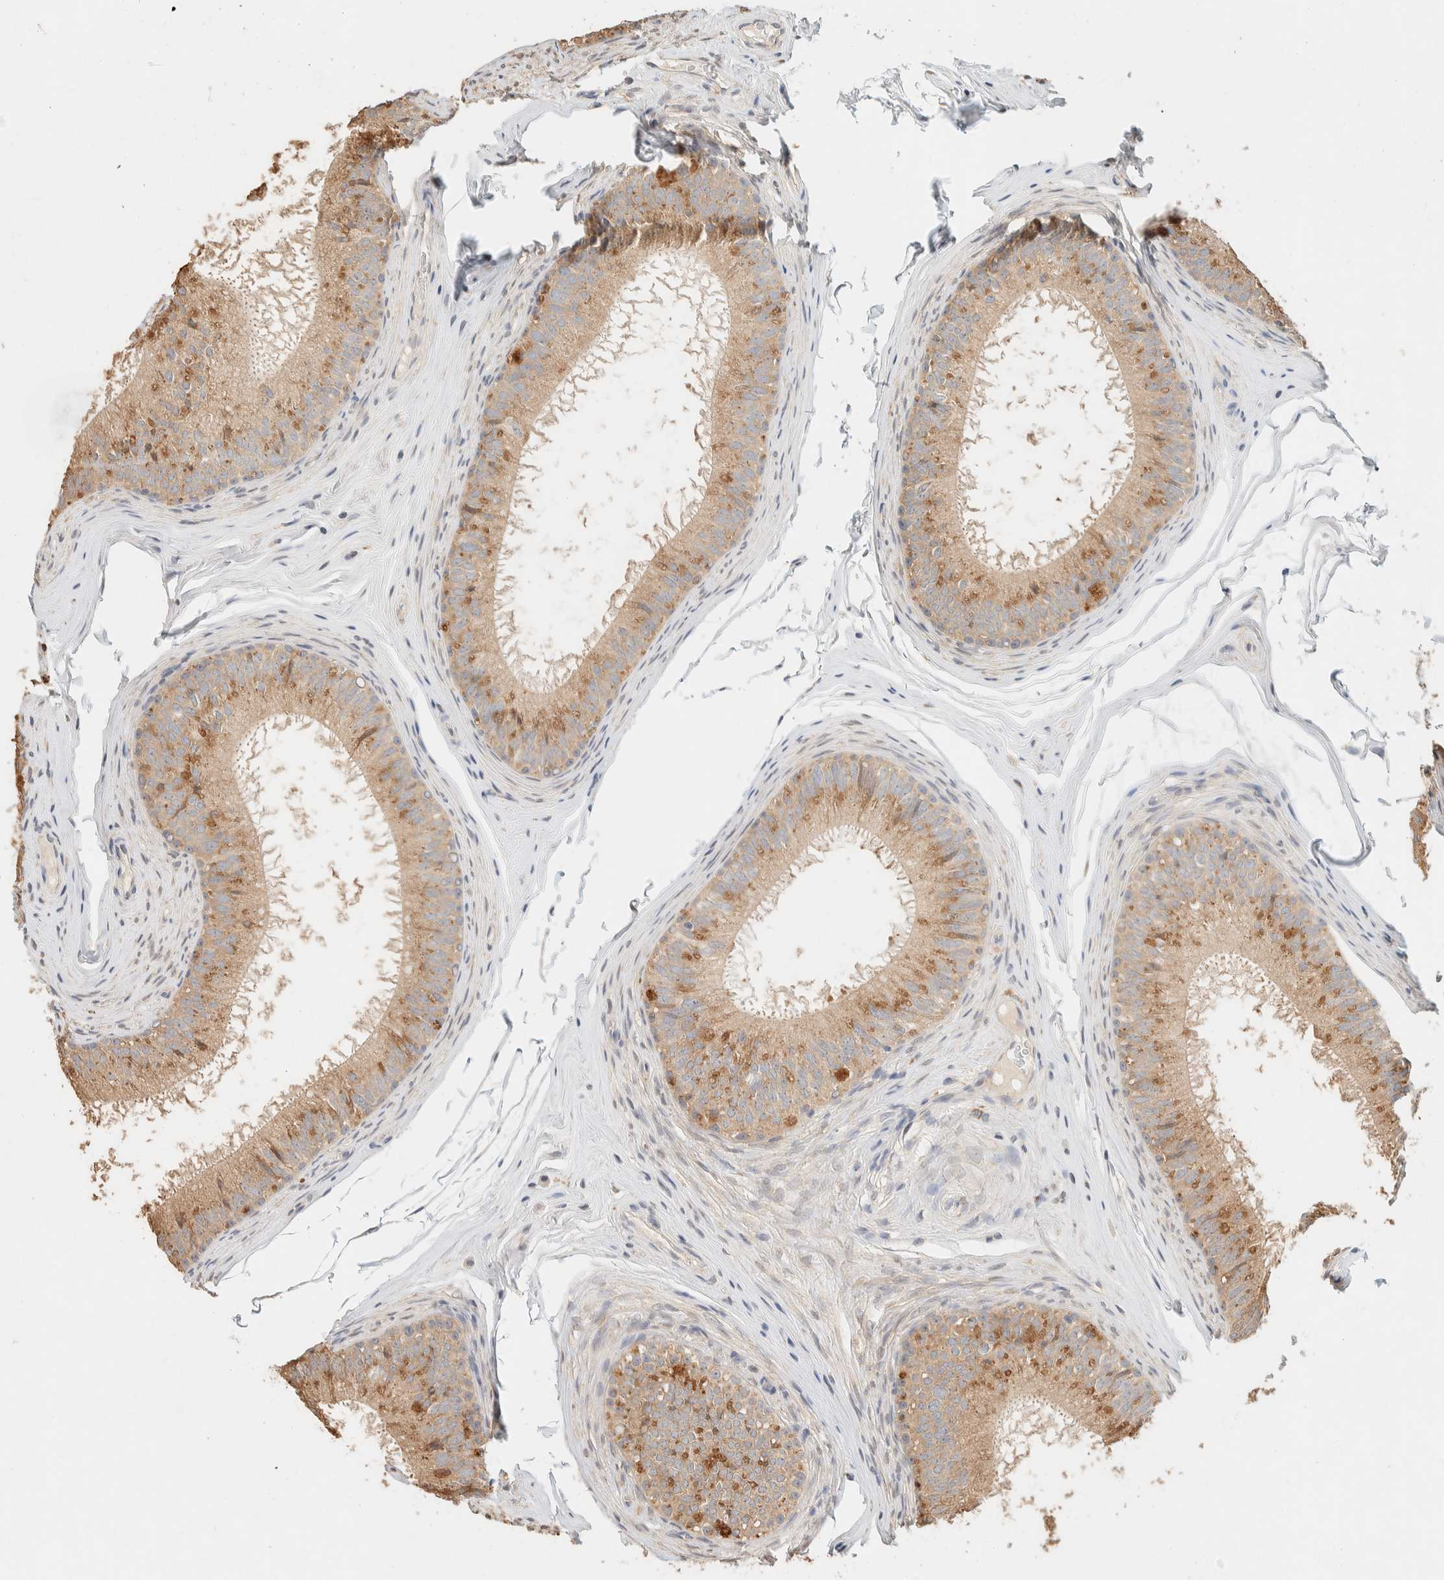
{"staining": {"intensity": "moderate", "quantity": ">75%", "location": "cytoplasmic/membranous"}, "tissue": "epididymis", "cell_type": "Glandular cells", "image_type": "normal", "snomed": [{"axis": "morphology", "description": "Normal tissue, NOS"}, {"axis": "topography", "description": "Epididymis"}], "caption": "Benign epididymis reveals moderate cytoplasmic/membranous expression in about >75% of glandular cells.", "gene": "TTC3", "patient": {"sex": "male", "age": 32}}